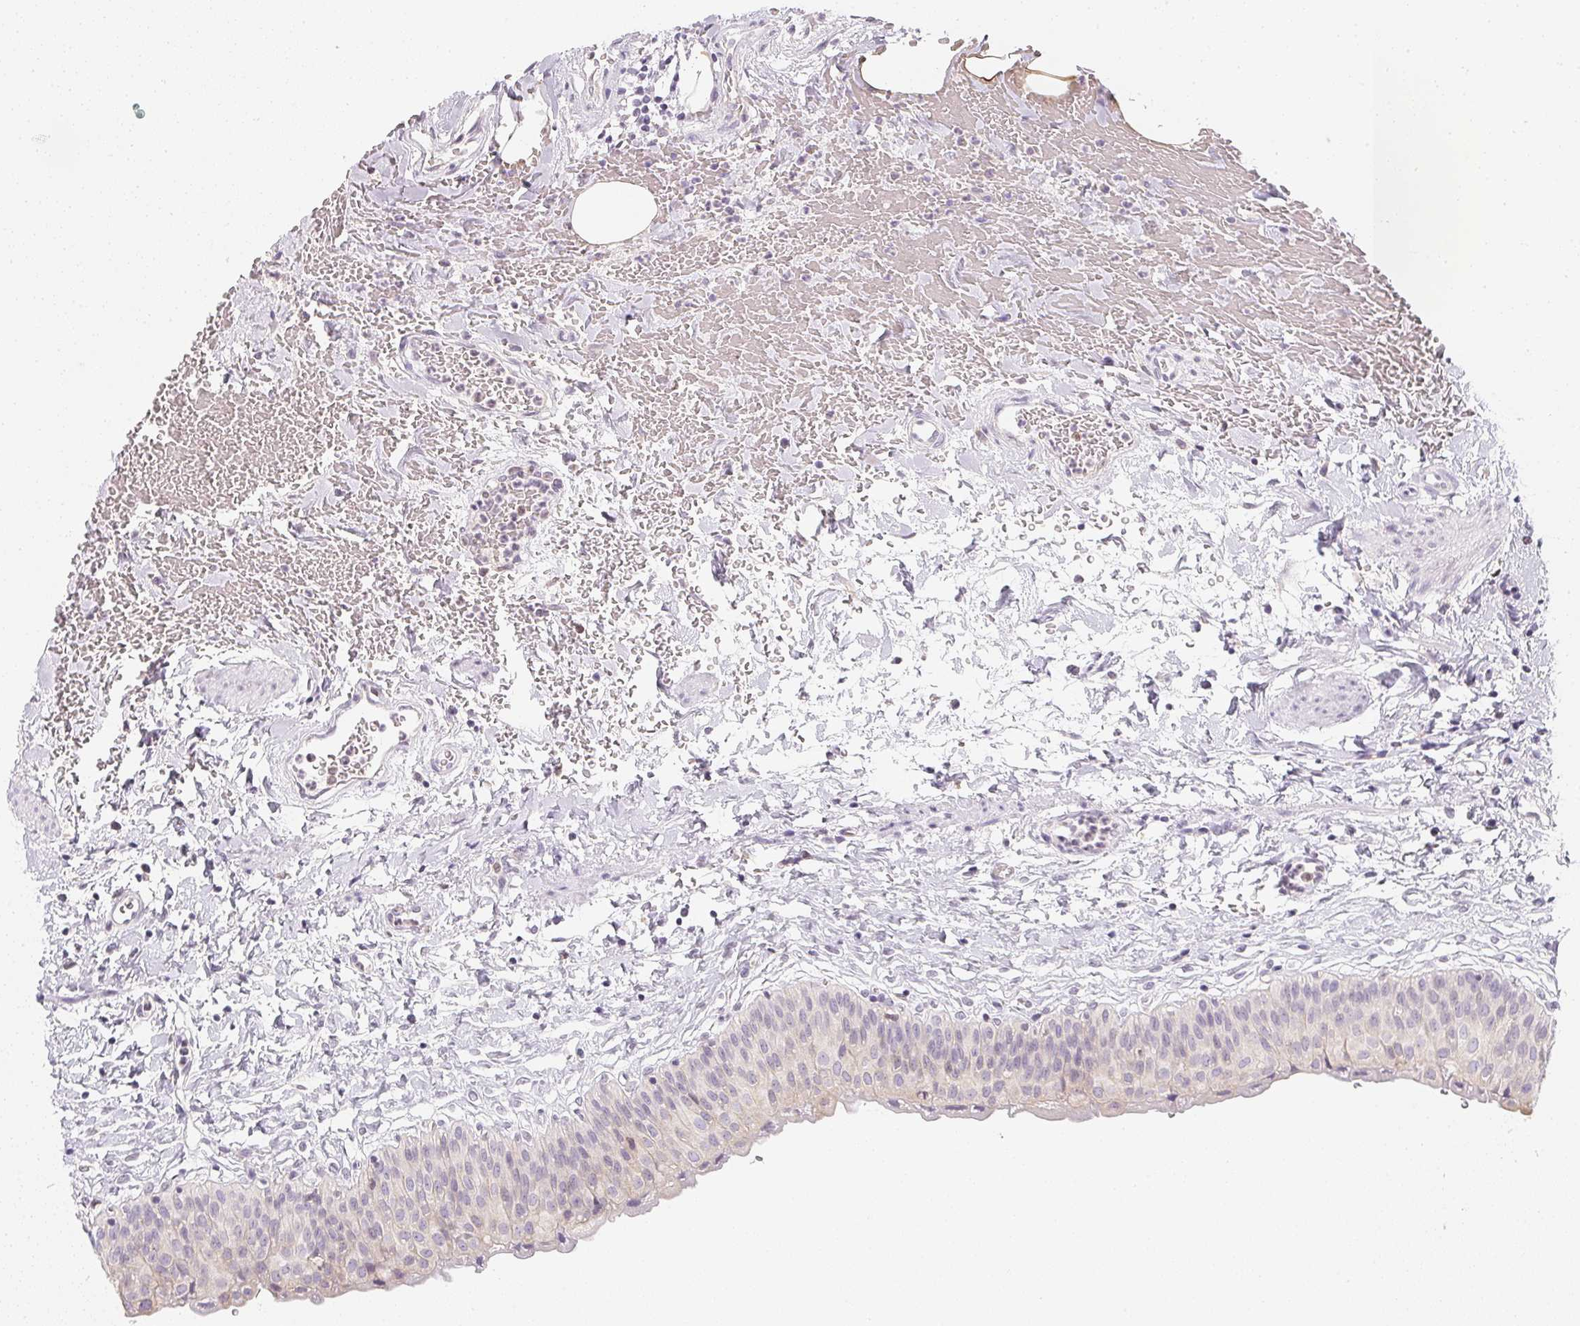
{"staining": {"intensity": "weak", "quantity": "25%-75%", "location": "cytoplasmic/membranous"}, "tissue": "urinary bladder", "cell_type": "Urothelial cells", "image_type": "normal", "snomed": [{"axis": "morphology", "description": "Normal tissue, NOS"}, {"axis": "topography", "description": "Urinary bladder"}], "caption": "A photomicrograph of human urinary bladder stained for a protein reveals weak cytoplasmic/membranous brown staining in urothelial cells. The protein of interest is shown in brown color, while the nuclei are stained blue.", "gene": "SOAT1", "patient": {"sex": "male", "age": 55}}